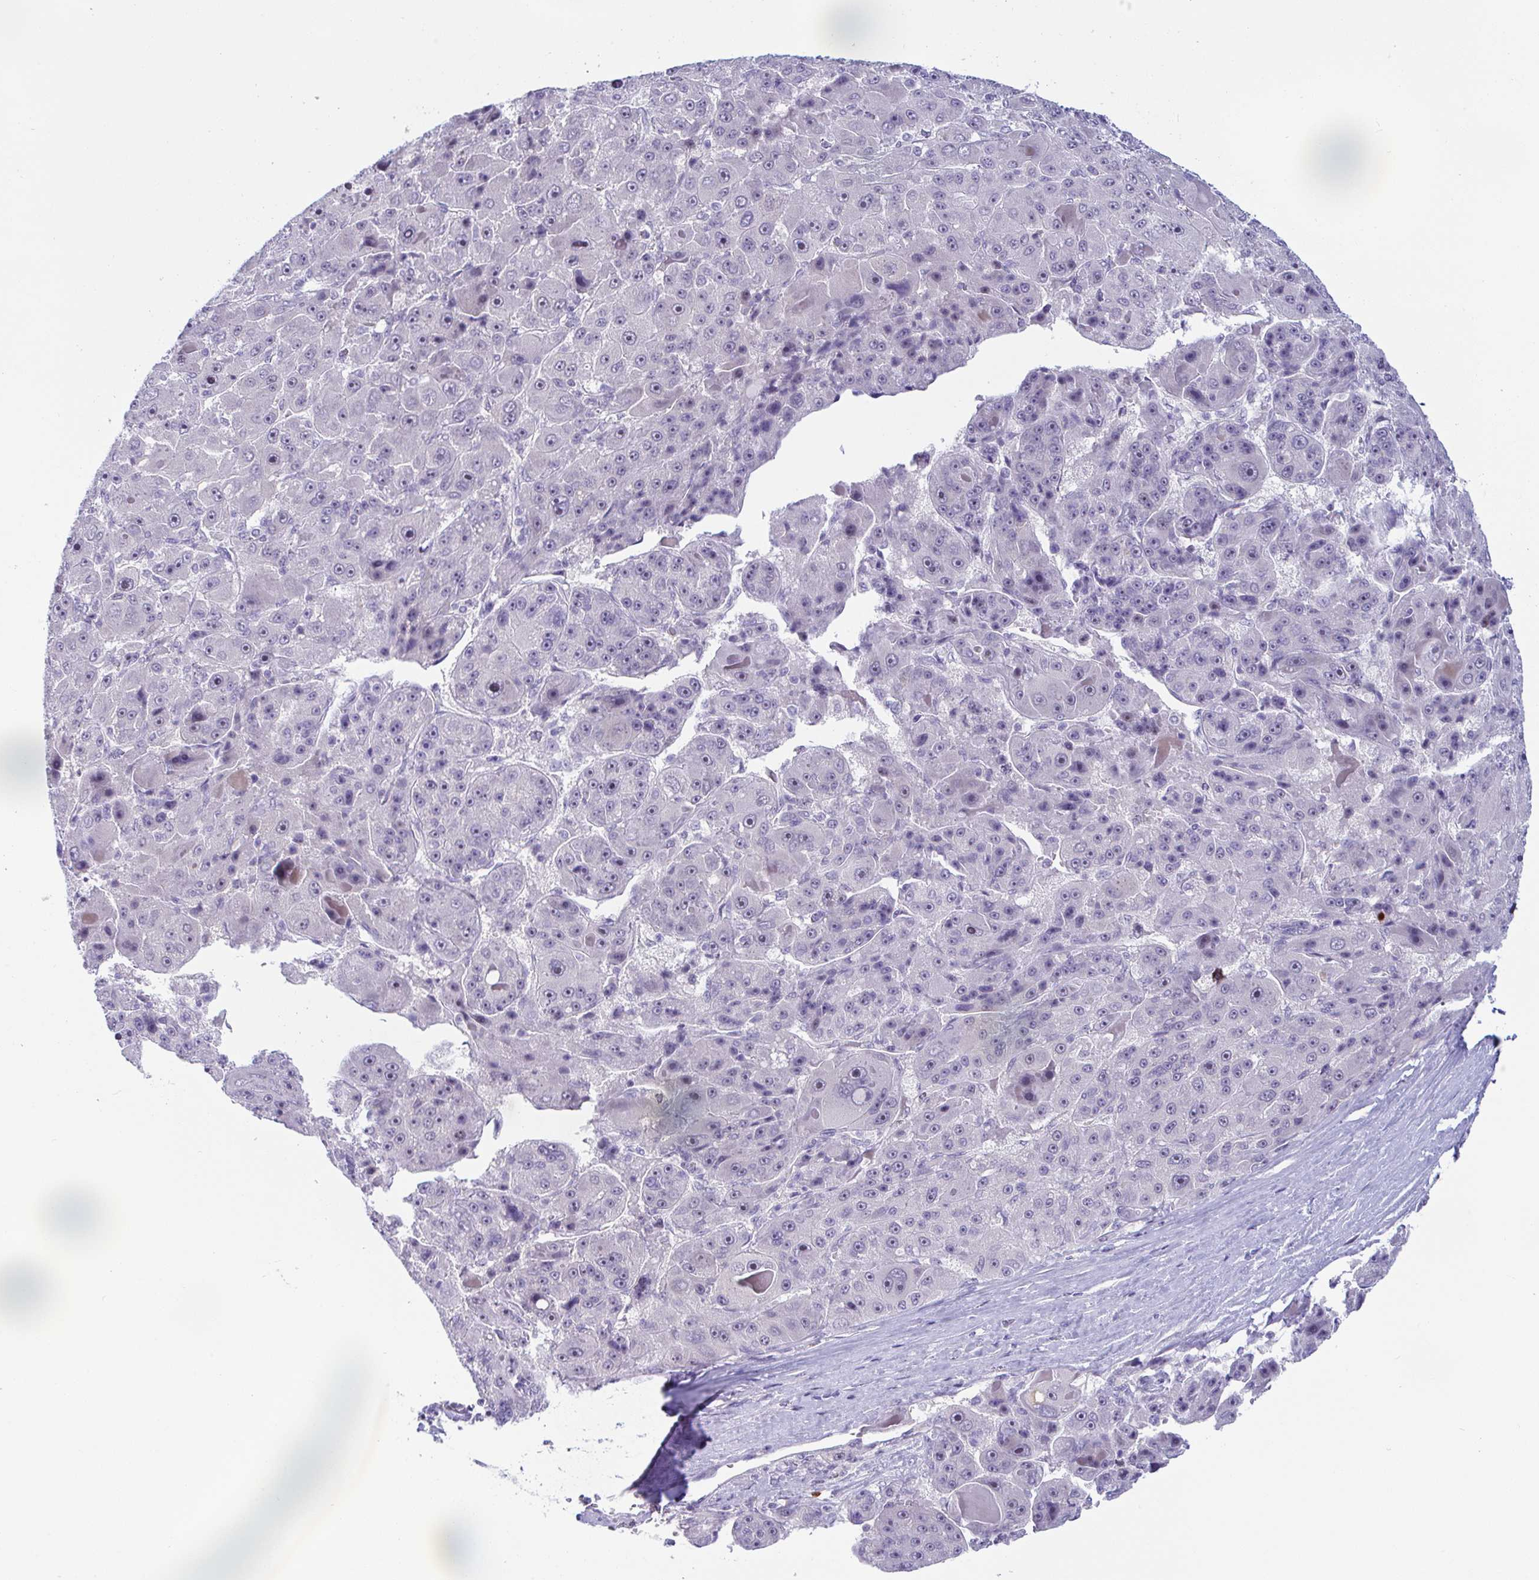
{"staining": {"intensity": "negative", "quantity": "none", "location": "none"}, "tissue": "liver cancer", "cell_type": "Tumor cells", "image_type": "cancer", "snomed": [{"axis": "morphology", "description": "Carcinoma, Hepatocellular, NOS"}, {"axis": "topography", "description": "Liver"}], "caption": "IHC histopathology image of neoplastic tissue: hepatocellular carcinoma (liver) stained with DAB reveals no significant protein staining in tumor cells. (DAB immunohistochemistry, high magnification).", "gene": "USP35", "patient": {"sex": "male", "age": 76}}